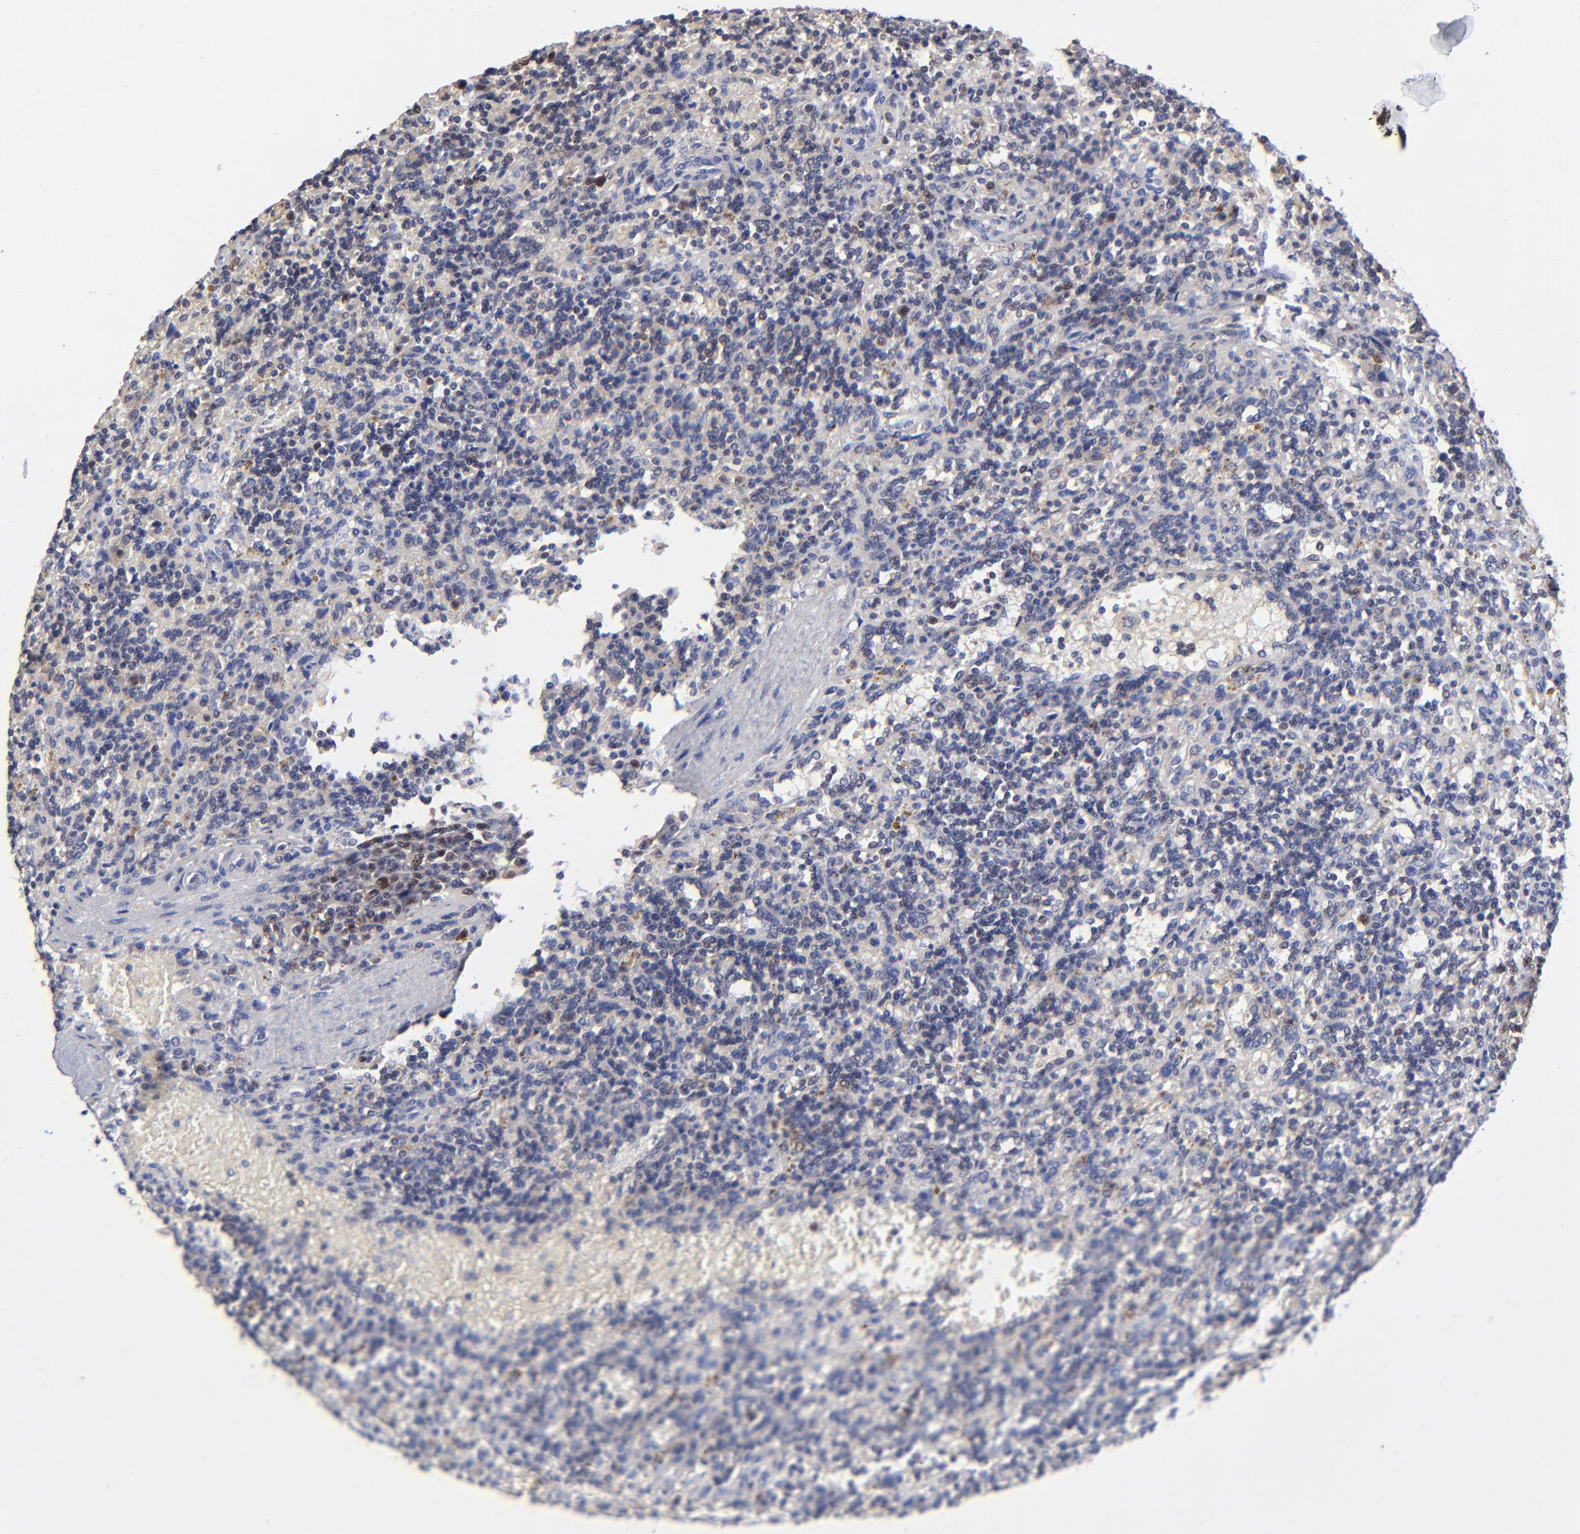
{"staining": {"intensity": "weak", "quantity": "<25%", "location": "cytoplasmic/membranous,nuclear"}, "tissue": "lymphoma", "cell_type": "Tumor cells", "image_type": "cancer", "snomed": [{"axis": "morphology", "description": "Malignant lymphoma, non-Hodgkin's type, Low grade"}, {"axis": "topography", "description": "Spleen"}], "caption": "The histopathology image shows no significant expression in tumor cells of lymphoma.", "gene": "DCTPP1", "patient": {"sex": "male", "age": 67}}